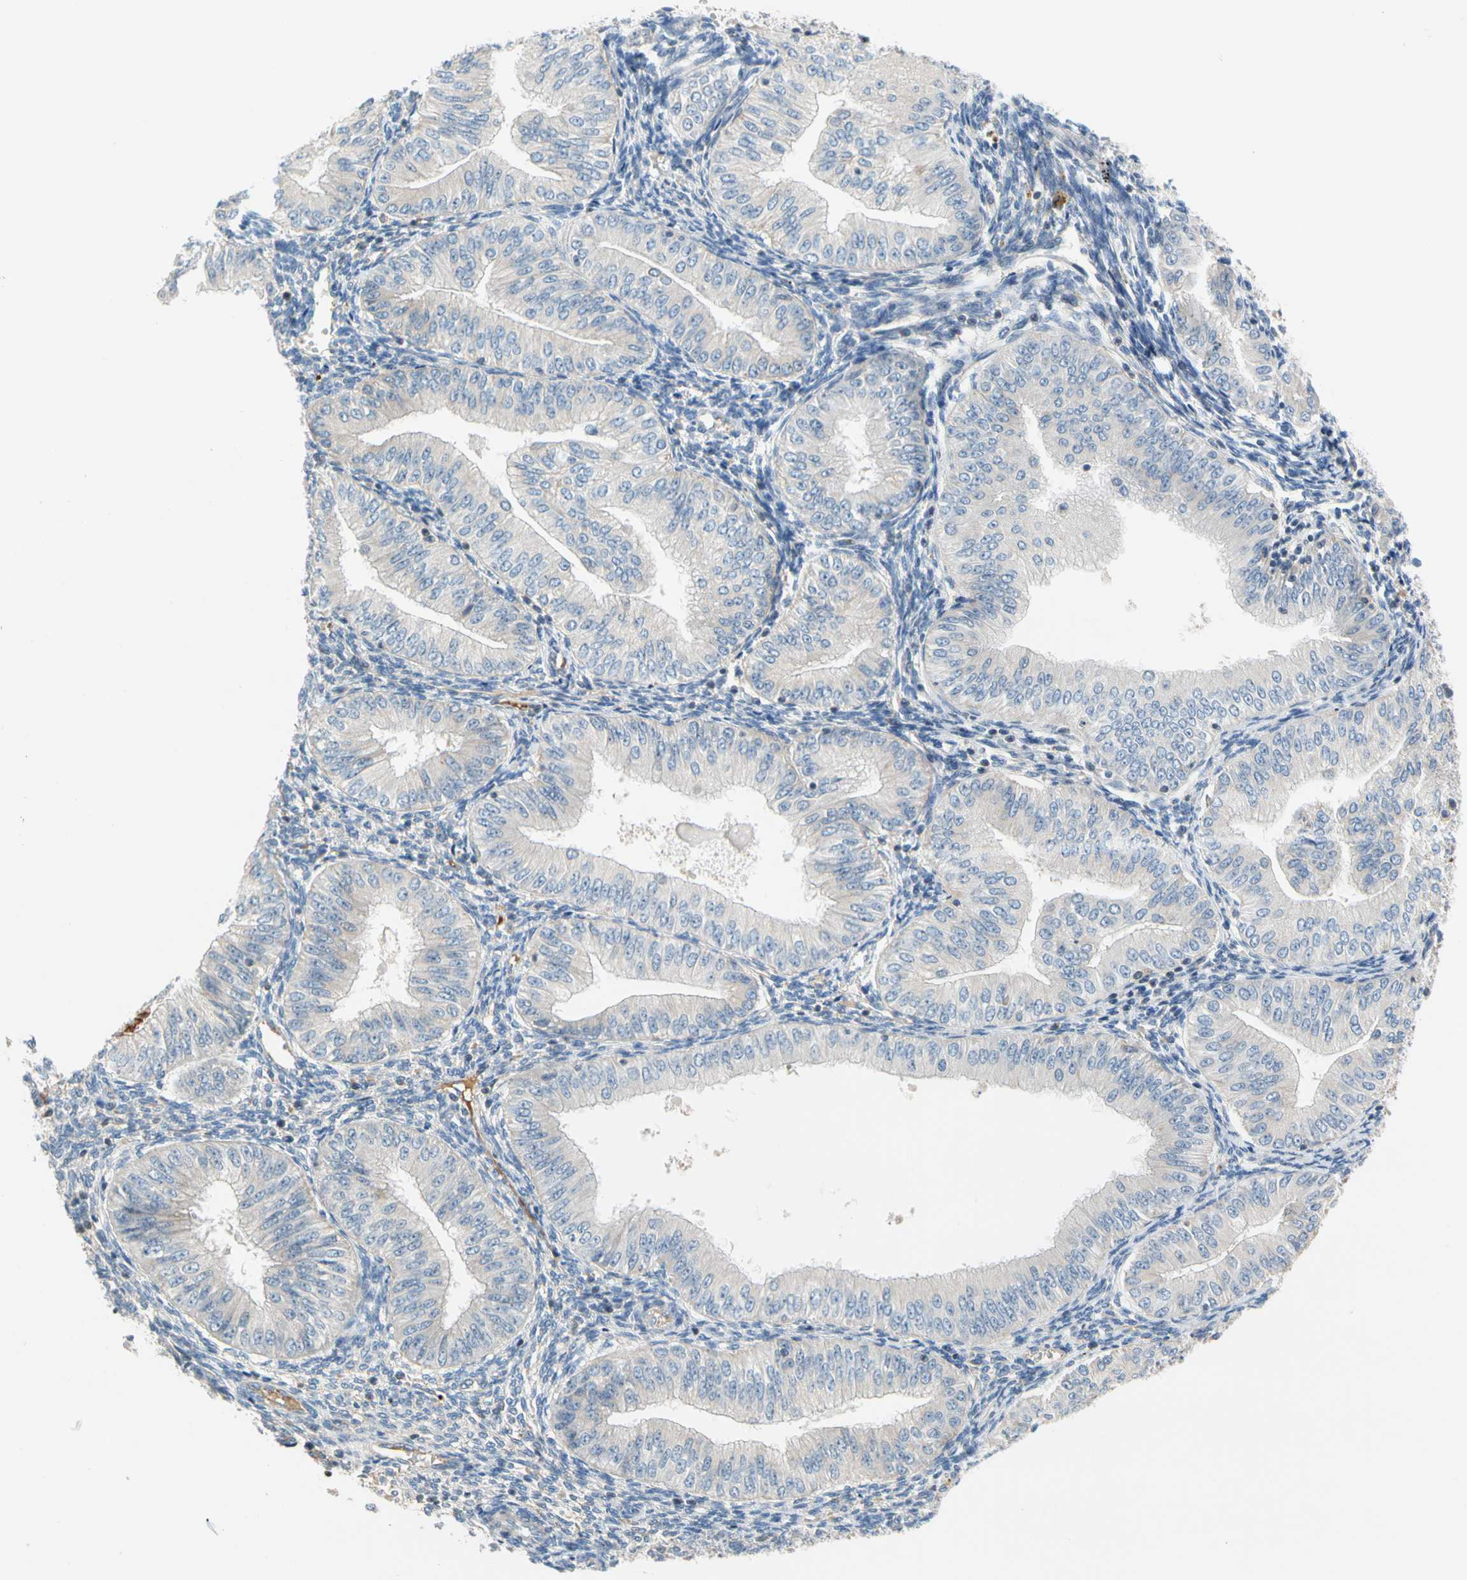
{"staining": {"intensity": "negative", "quantity": "none", "location": "none"}, "tissue": "endometrial cancer", "cell_type": "Tumor cells", "image_type": "cancer", "snomed": [{"axis": "morphology", "description": "Normal tissue, NOS"}, {"axis": "morphology", "description": "Adenocarcinoma, NOS"}, {"axis": "topography", "description": "Endometrium"}], "caption": "Protein analysis of endometrial cancer reveals no significant expression in tumor cells.", "gene": "SP140", "patient": {"sex": "female", "age": 53}}